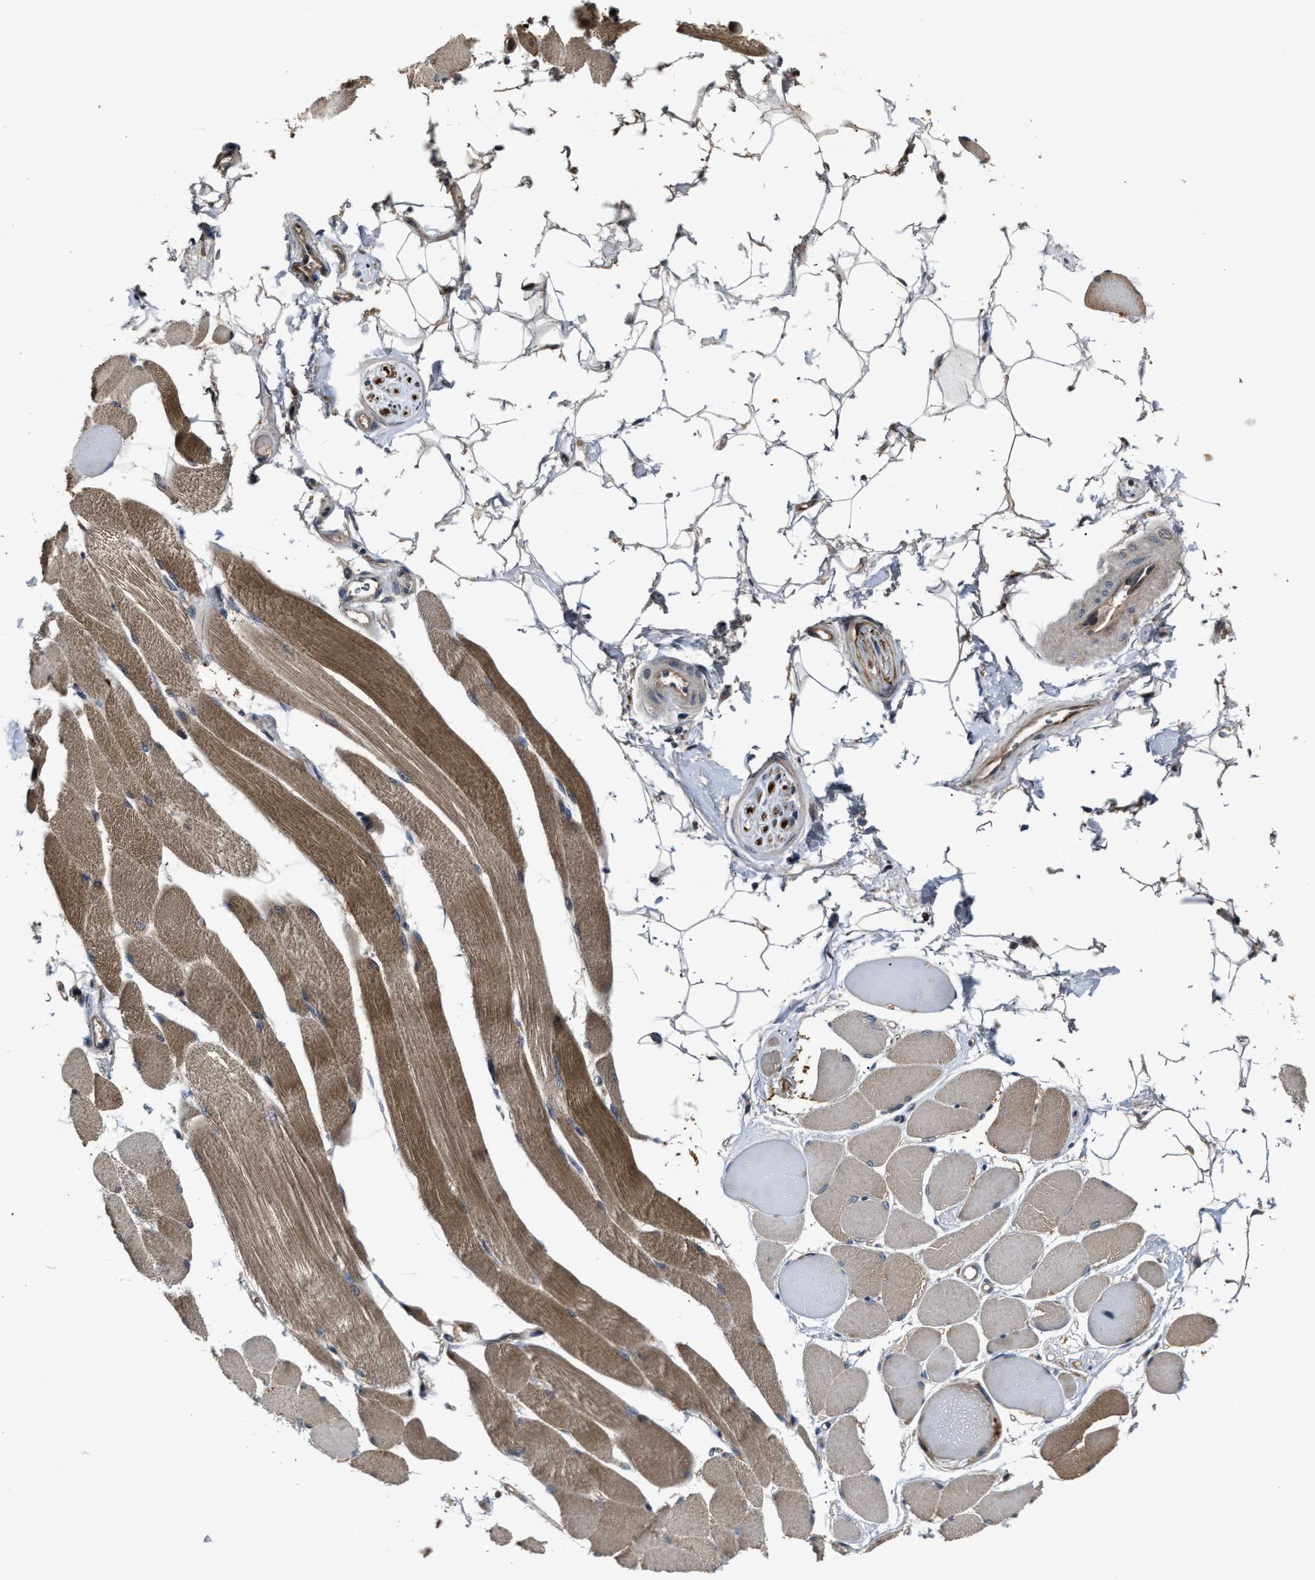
{"staining": {"intensity": "moderate", "quantity": "25%-75%", "location": "cytoplasmic/membranous"}, "tissue": "skeletal muscle", "cell_type": "Myocytes", "image_type": "normal", "snomed": [{"axis": "morphology", "description": "Normal tissue, NOS"}, {"axis": "topography", "description": "Skeletal muscle"}, {"axis": "topography", "description": "Peripheral nerve tissue"}], "caption": "Immunohistochemical staining of benign skeletal muscle demonstrates medium levels of moderate cytoplasmic/membranous positivity in about 25%-75% of myocytes. The staining was performed using DAB, with brown indicating positive protein expression. Nuclei are stained blue with hematoxylin.", "gene": "PASK", "patient": {"sex": "female", "age": 84}}